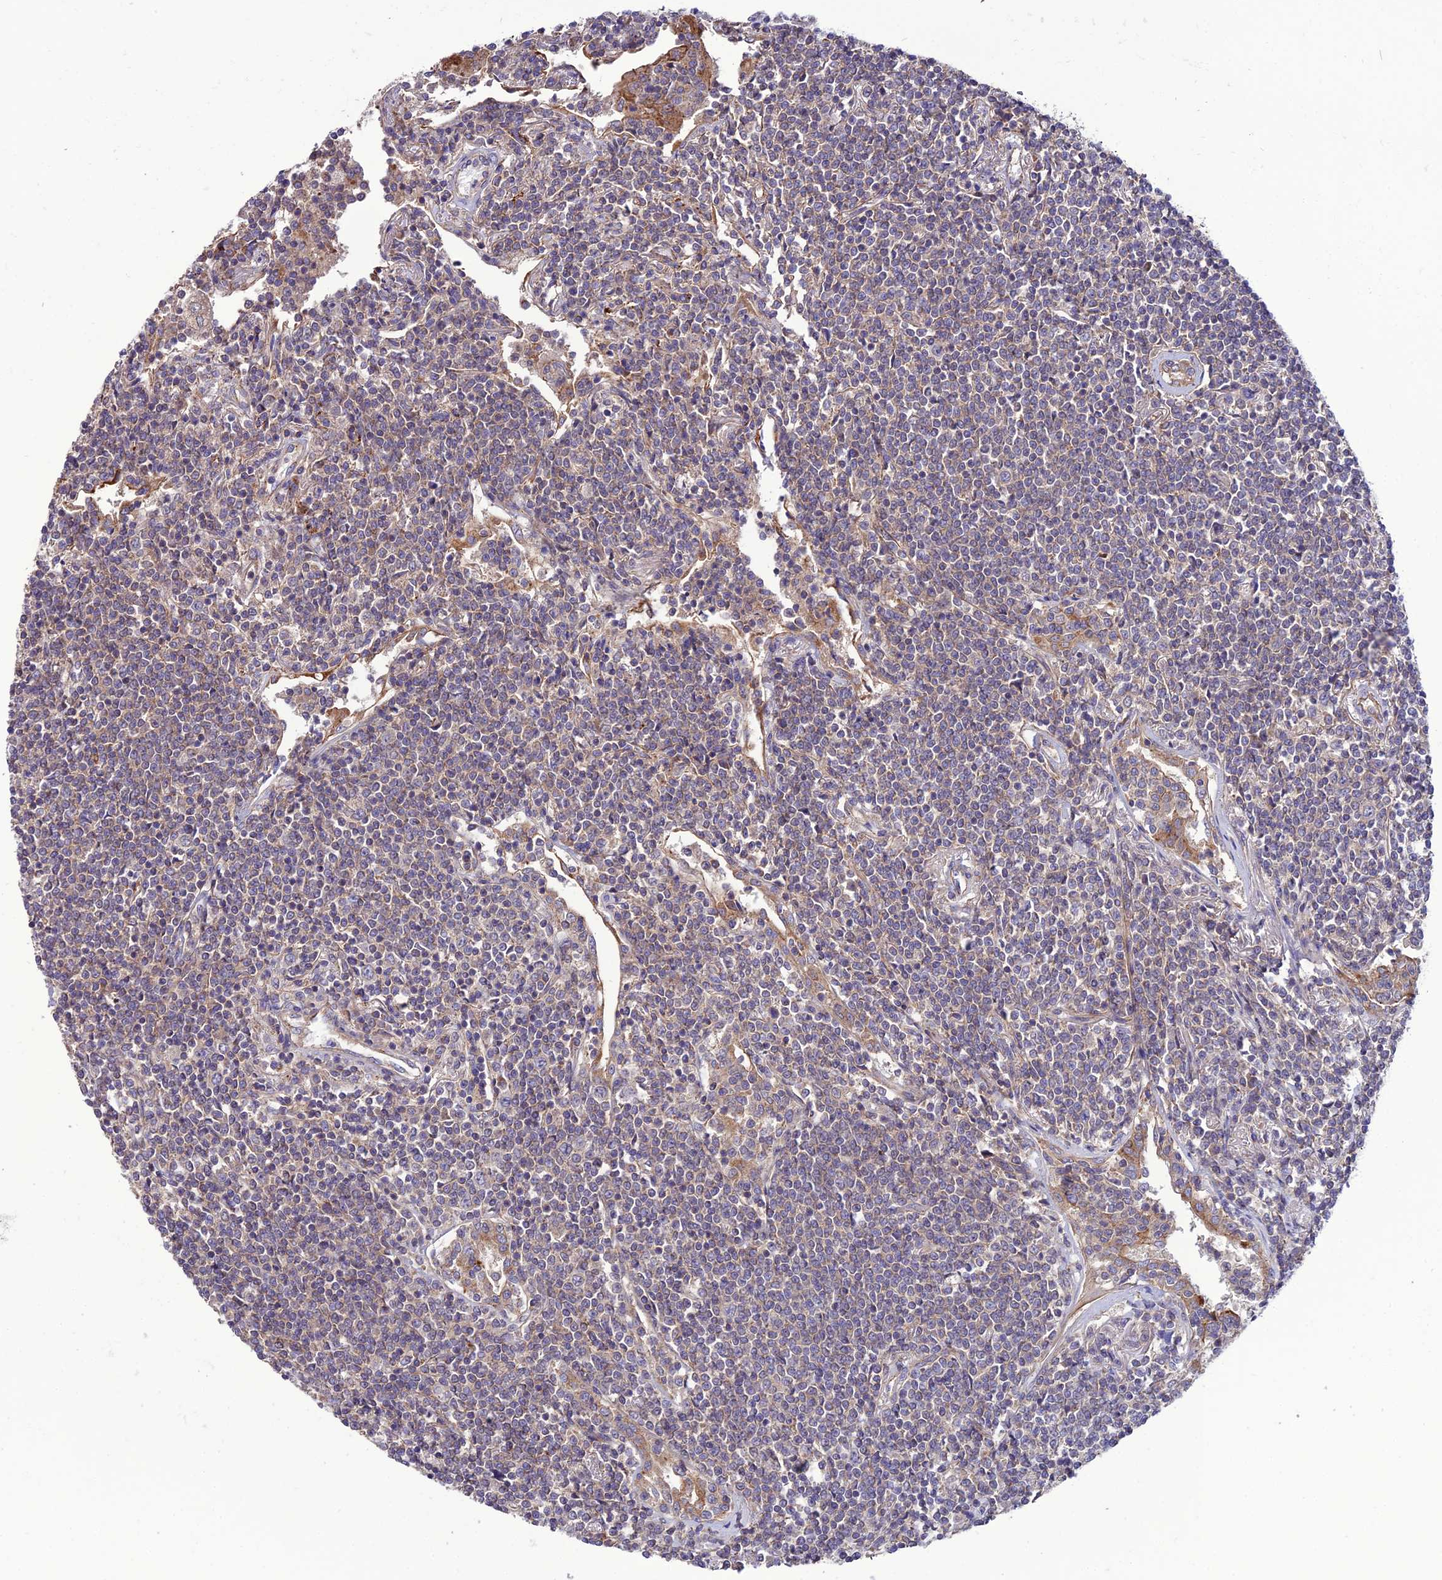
{"staining": {"intensity": "weak", "quantity": "25%-75%", "location": "cytoplasmic/membranous"}, "tissue": "lymphoma", "cell_type": "Tumor cells", "image_type": "cancer", "snomed": [{"axis": "morphology", "description": "Malignant lymphoma, non-Hodgkin's type, Low grade"}, {"axis": "topography", "description": "Lung"}], "caption": "Brown immunohistochemical staining in human lymphoma demonstrates weak cytoplasmic/membranous expression in about 25%-75% of tumor cells.", "gene": "PPIL3", "patient": {"sex": "female", "age": 71}}